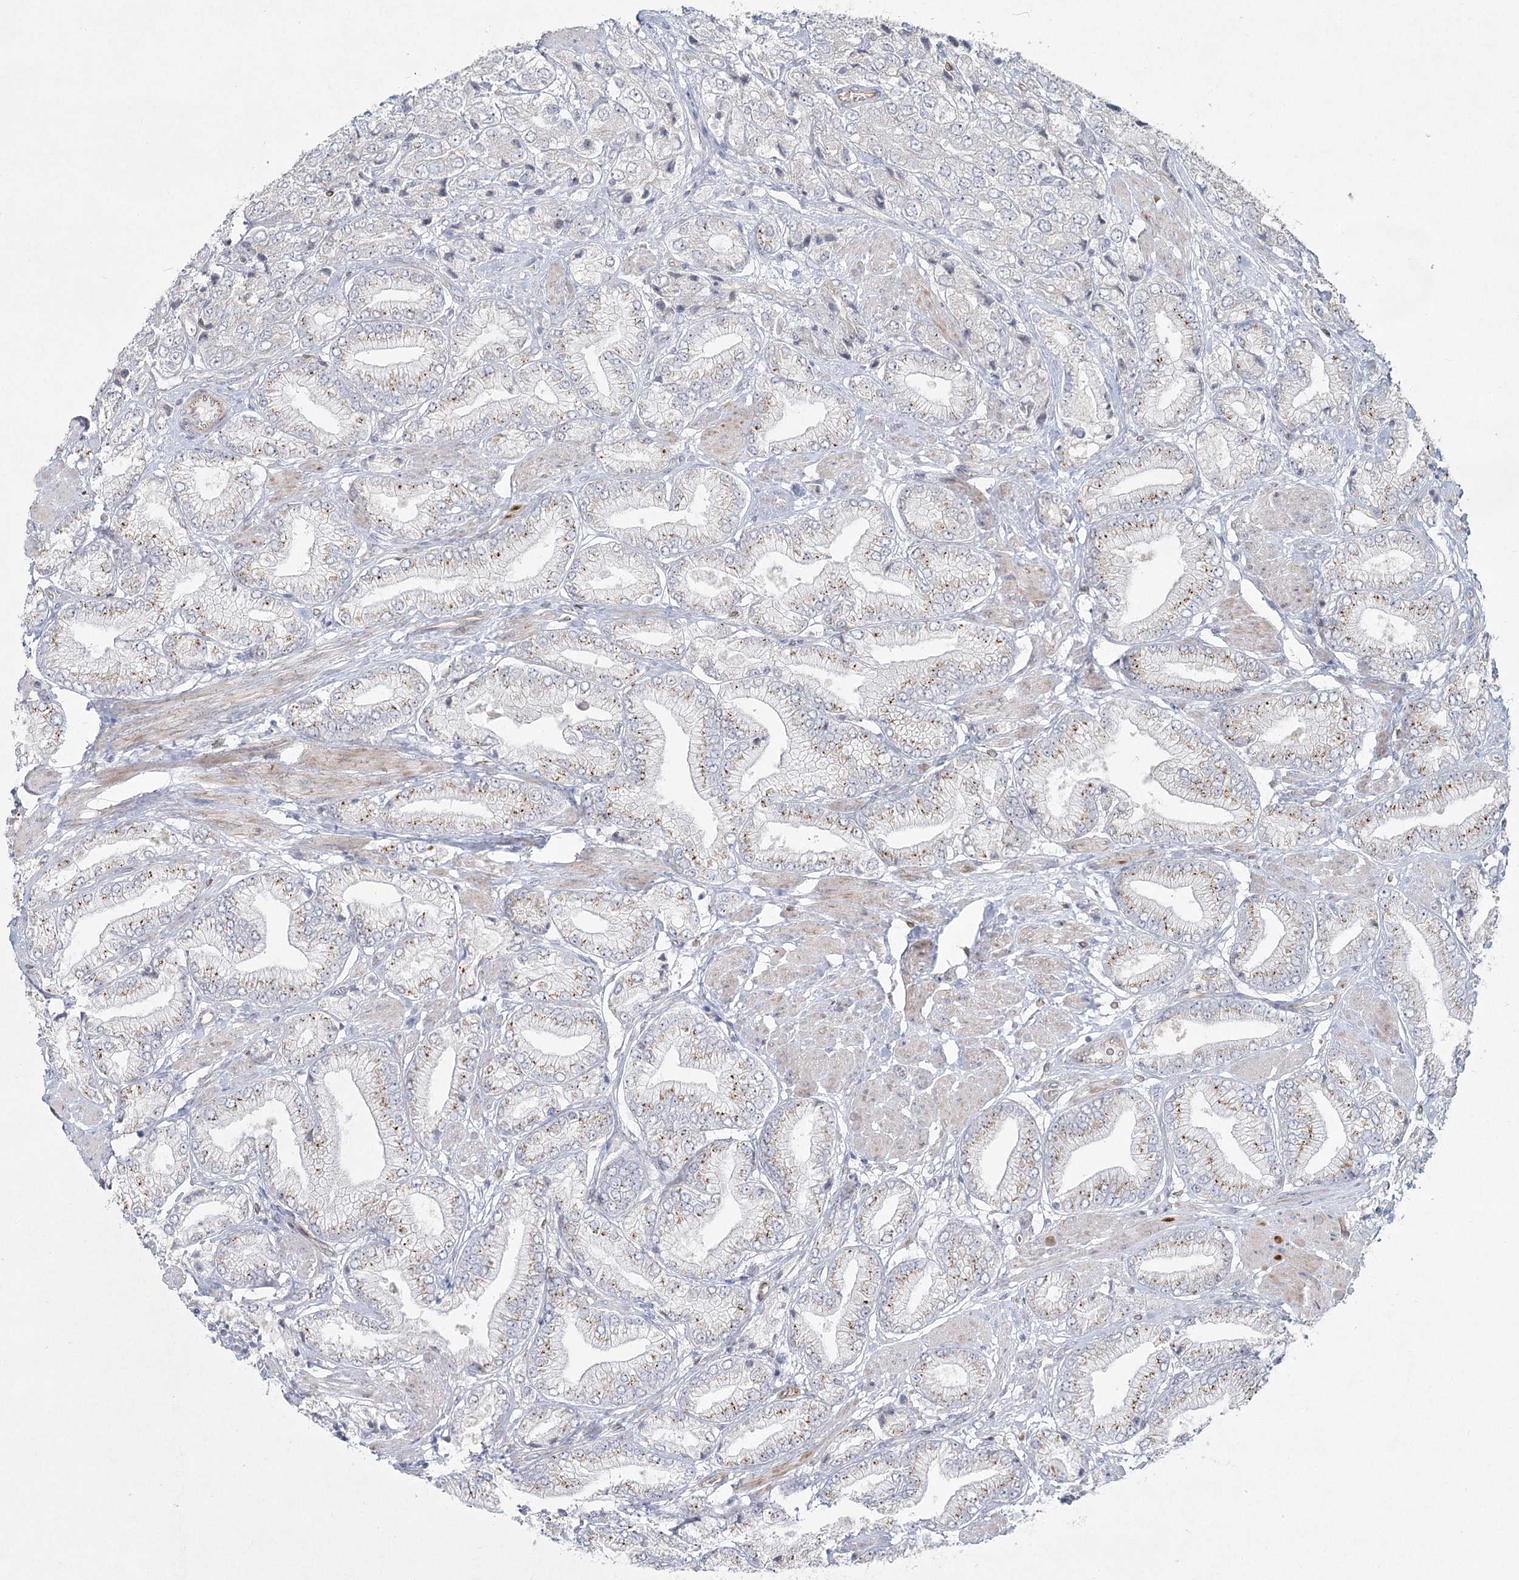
{"staining": {"intensity": "weak", "quantity": "<25%", "location": "cytoplasmic/membranous"}, "tissue": "prostate cancer", "cell_type": "Tumor cells", "image_type": "cancer", "snomed": [{"axis": "morphology", "description": "Adenocarcinoma, High grade"}, {"axis": "topography", "description": "Prostate"}], "caption": "Immunohistochemistry histopathology image of prostate high-grade adenocarcinoma stained for a protein (brown), which shows no expression in tumor cells.", "gene": "LRP2BP", "patient": {"sex": "male", "age": 50}}